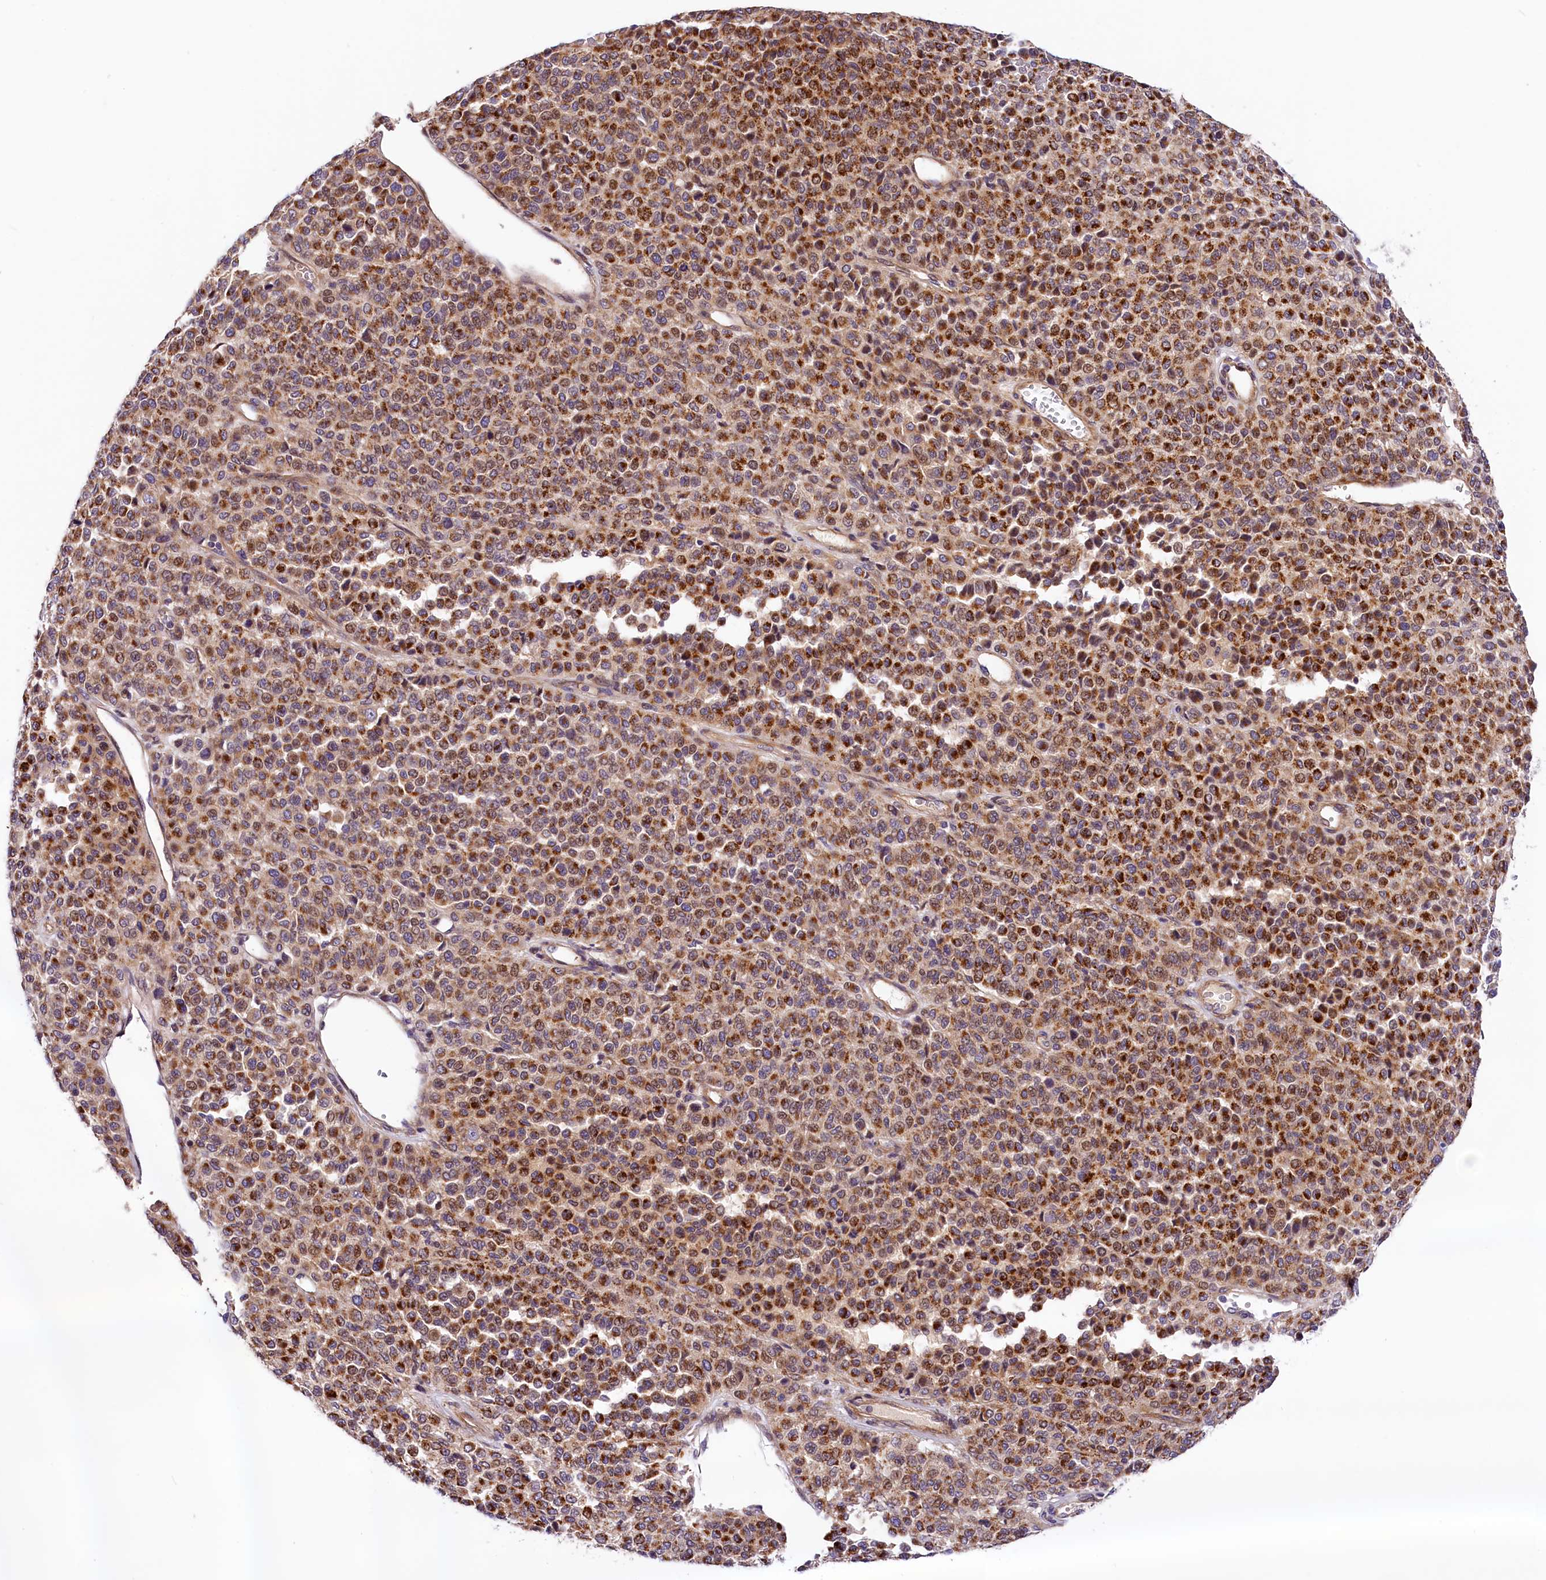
{"staining": {"intensity": "strong", "quantity": ">75%", "location": "cytoplasmic/membranous,nuclear"}, "tissue": "melanoma", "cell_type": "Tumor cells", "image_type": "cancer", "snomed": [{"axis": "morphology", "description": "Malignant melanoma, Metastatic site"}, {"axis": "topography", "description": "Pancreas"}], "caption": "Malignant melanoma (metastatic site) stained for a protein (brown) demonstrates strong cytoplasmic/membranous and nuclear positive expression in approximately >75% of tumor cells.", "gene": "ARMC6", "patient": {"sex": "female", "age": 30}}